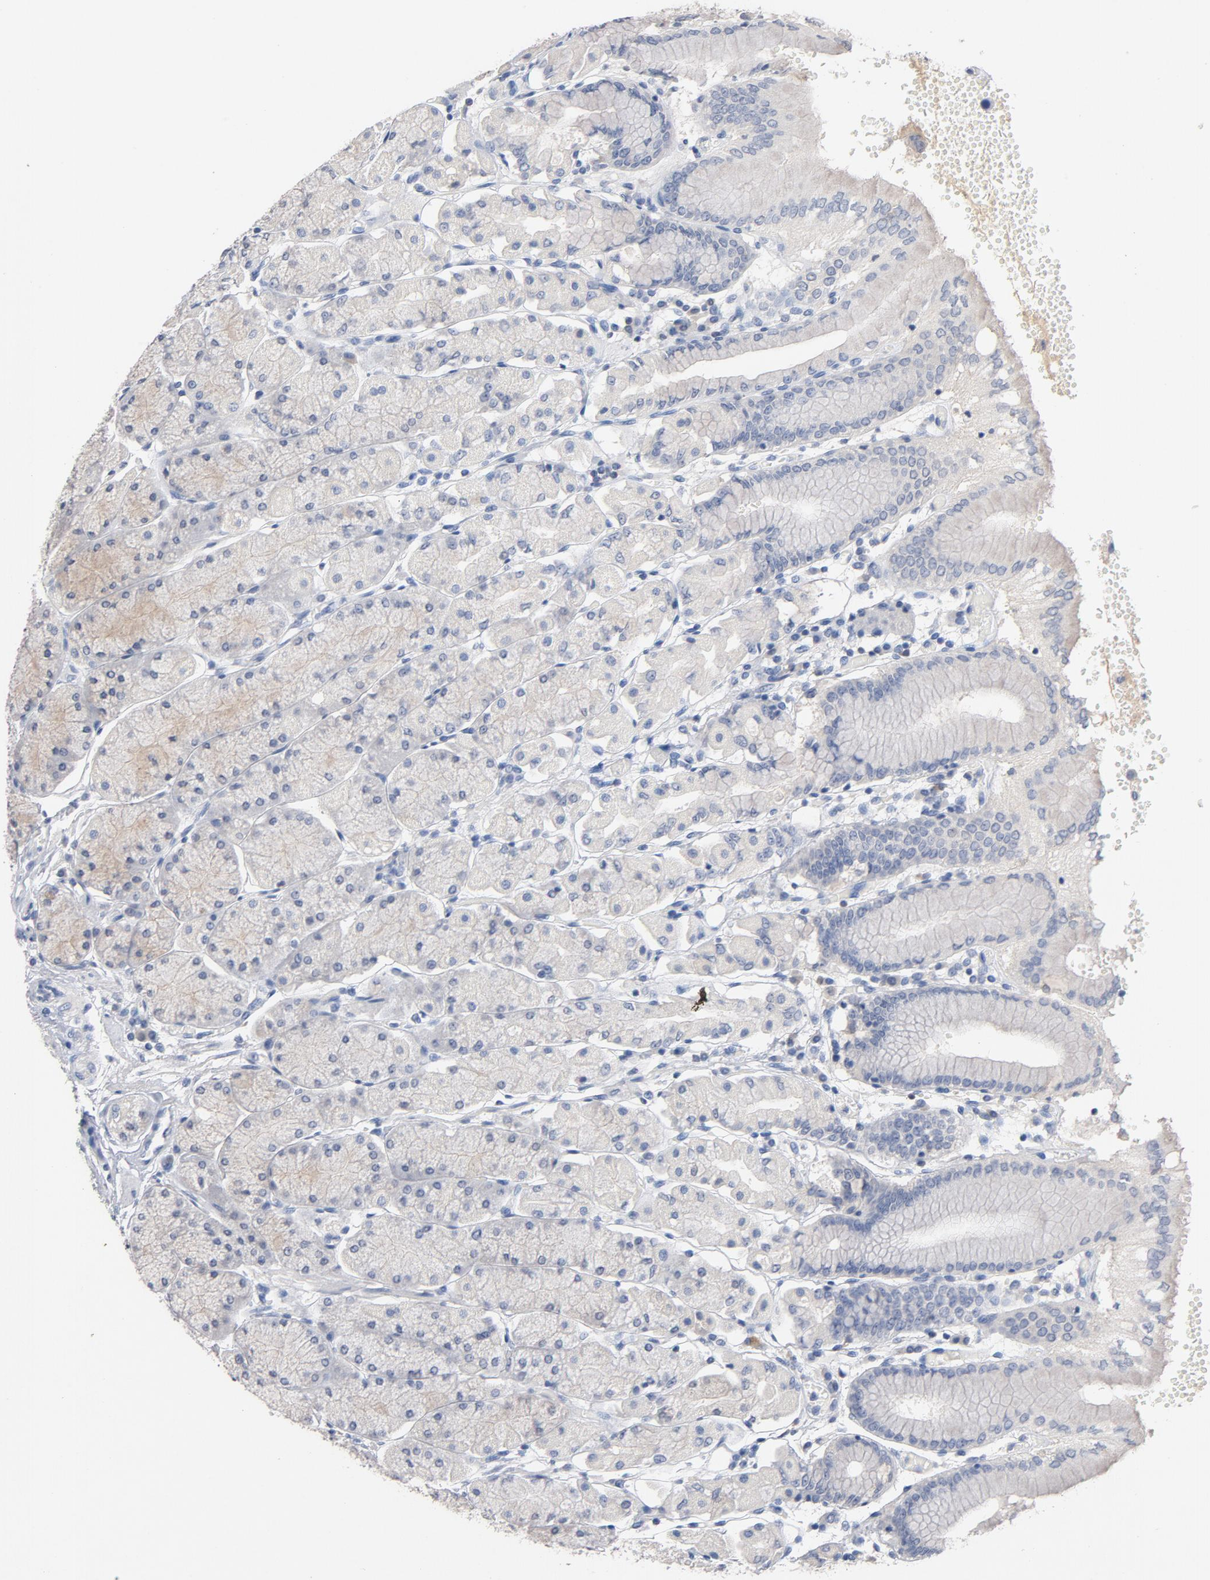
{"staining": {"intensity": "weak", "quantity": "<25%", "location": "cytoplasmic/membranous"}, "tissue": "stomach", "cell_type": "Glandular cells", "image_type": "normal", "snomed": [{"axis": "morphology", "description": "Normal tissue, NOS"}, {"axis": "topography", "description": "Stomach, upper"}, {"axis": "topography", "description": "Stomach"}], "caption": "IHC photomicrograph of benign stomach: human stomach stained with DAB shows no significant protein expression in glandular cells. (Brightfield microscopy of DAB (3,3'-diaminobenzidine) immunohistochemistry at high magnification).", "gene": "ZCCHC13", "patient": {"sex": "male", "age": 76}}